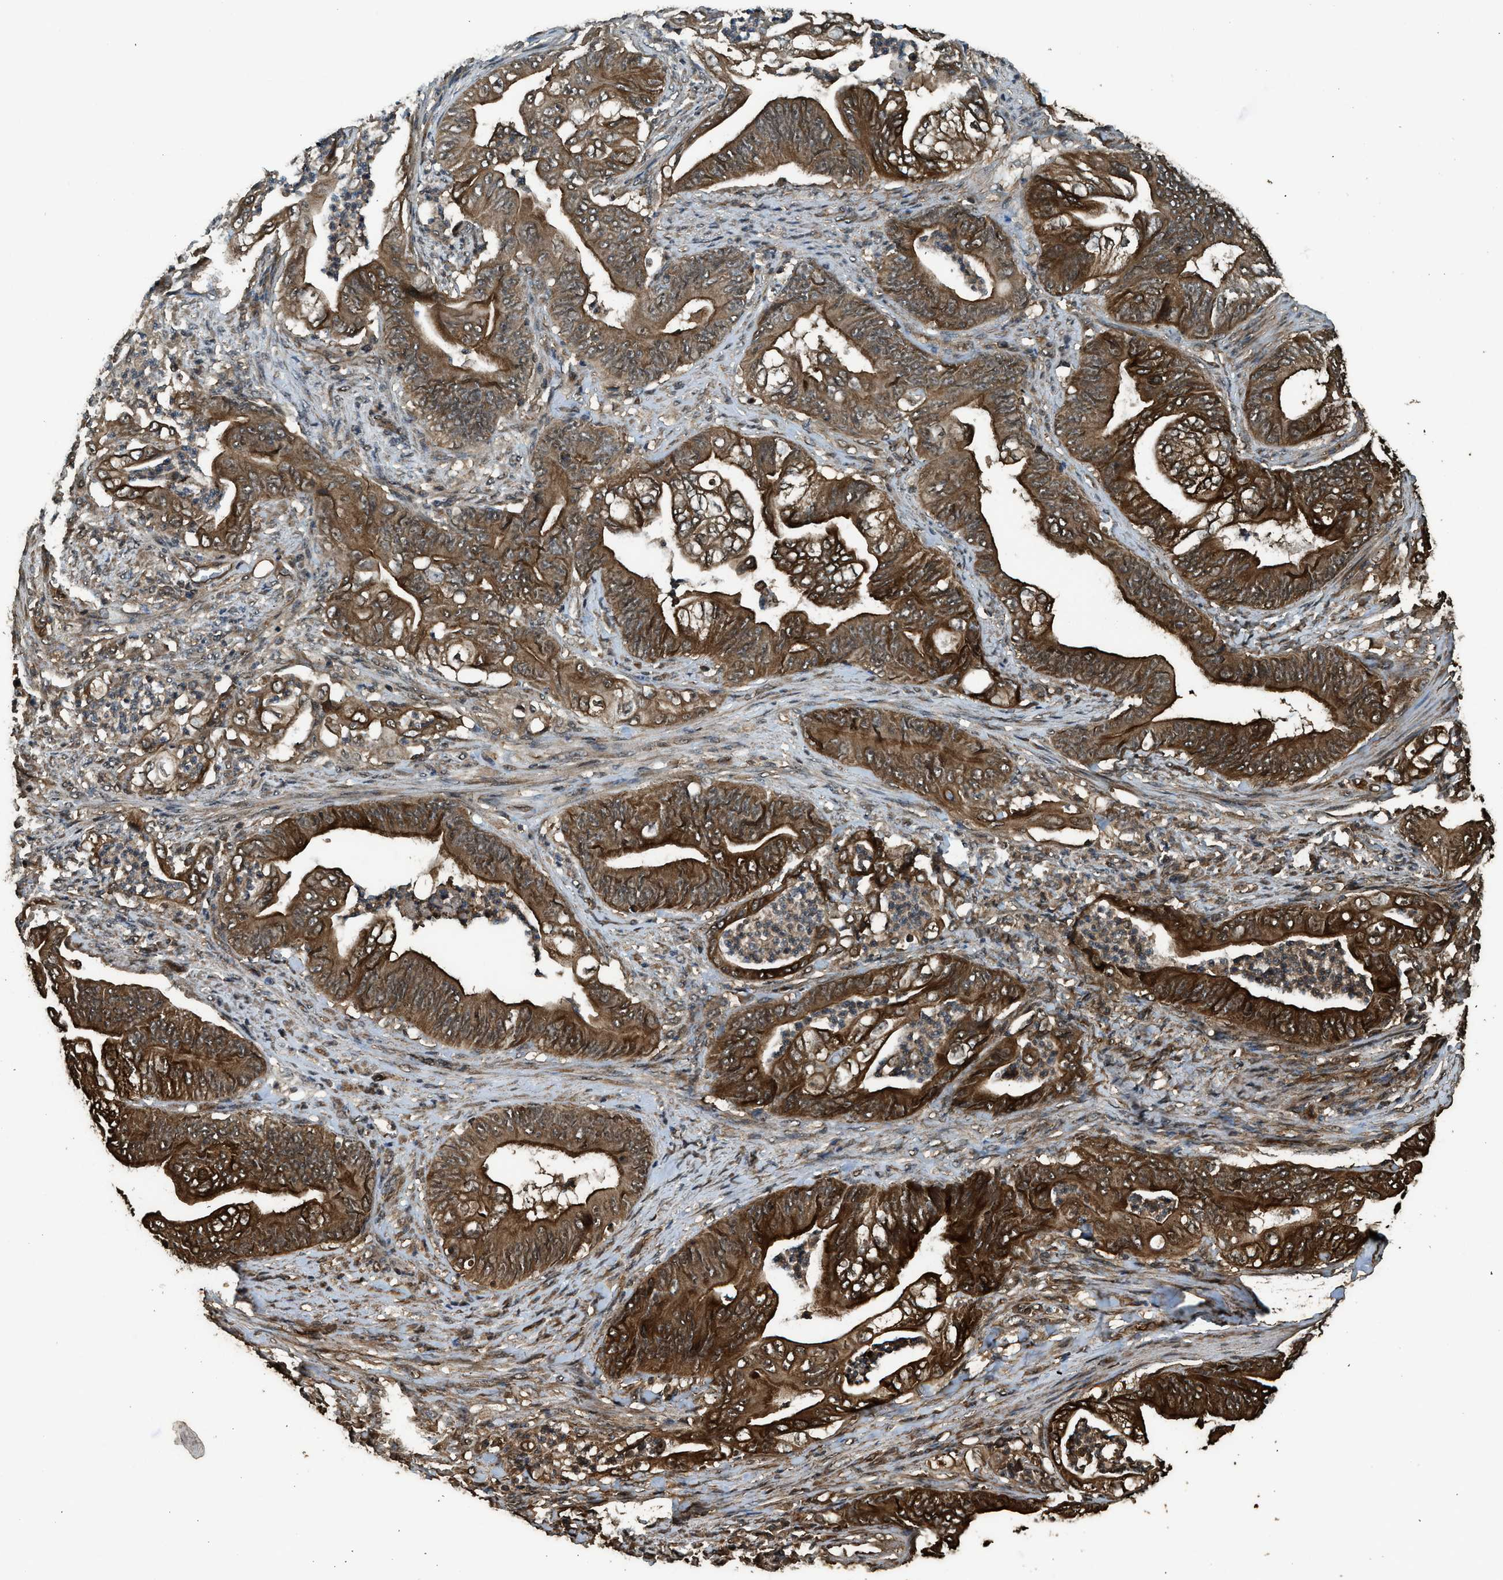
{"staining": {"intensity": "strong", "quantity": ">75%", "location": "cytoplasmic/membranous"}, "tissue": "stomach cancer", "cell_type": "Tumor cells", "image_type": "cancer", "snomed": [{"axis": "morphology", "description": "Adenocarcinoma, NOS"}, {"axis": "topography", "description": "Stomach"}], "caption": "Tumor cells exhibit high levels of strong cytoplasmic/membranous staining in approximately >75% of cells in human stomach cancer.", "gene": "MYBL2", "patient": {"sex": "female", "age": 73}}